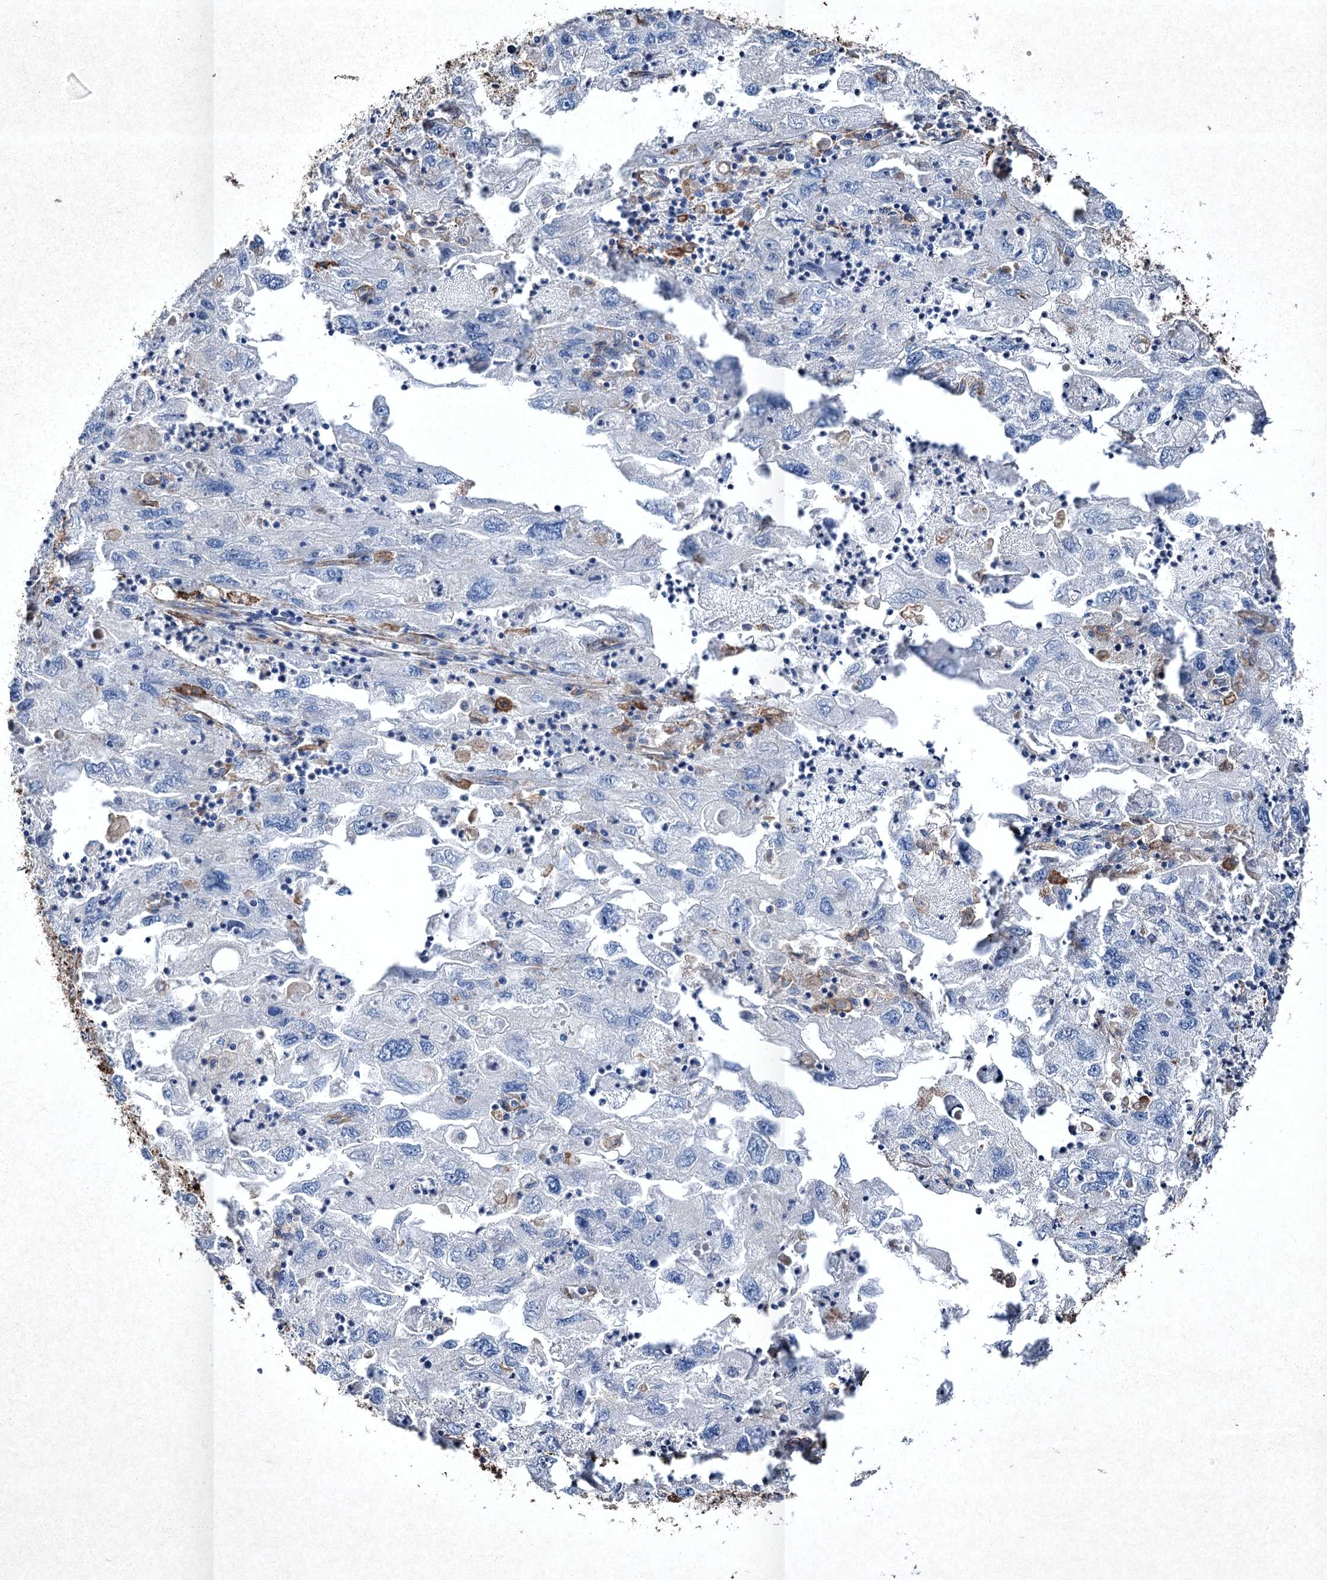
{"staining": {"intensity": "negative", "quantity": "none", "location": "none"}, "tissue": "endometrial cancer", "cell_type": "Tumor cells", "image_type": "cancer", "snomed": [{"axis": "morphology", "description": "Adenocarcinoma, NOS"}, {"axis": "topography", "description": "Endometrium"}], "caption": "Tumor cells show no significant positivity in adenocarcinoma (endometrial).", "gene": "CLEC4M", "patient": {"sex": "female", "age": 49}}